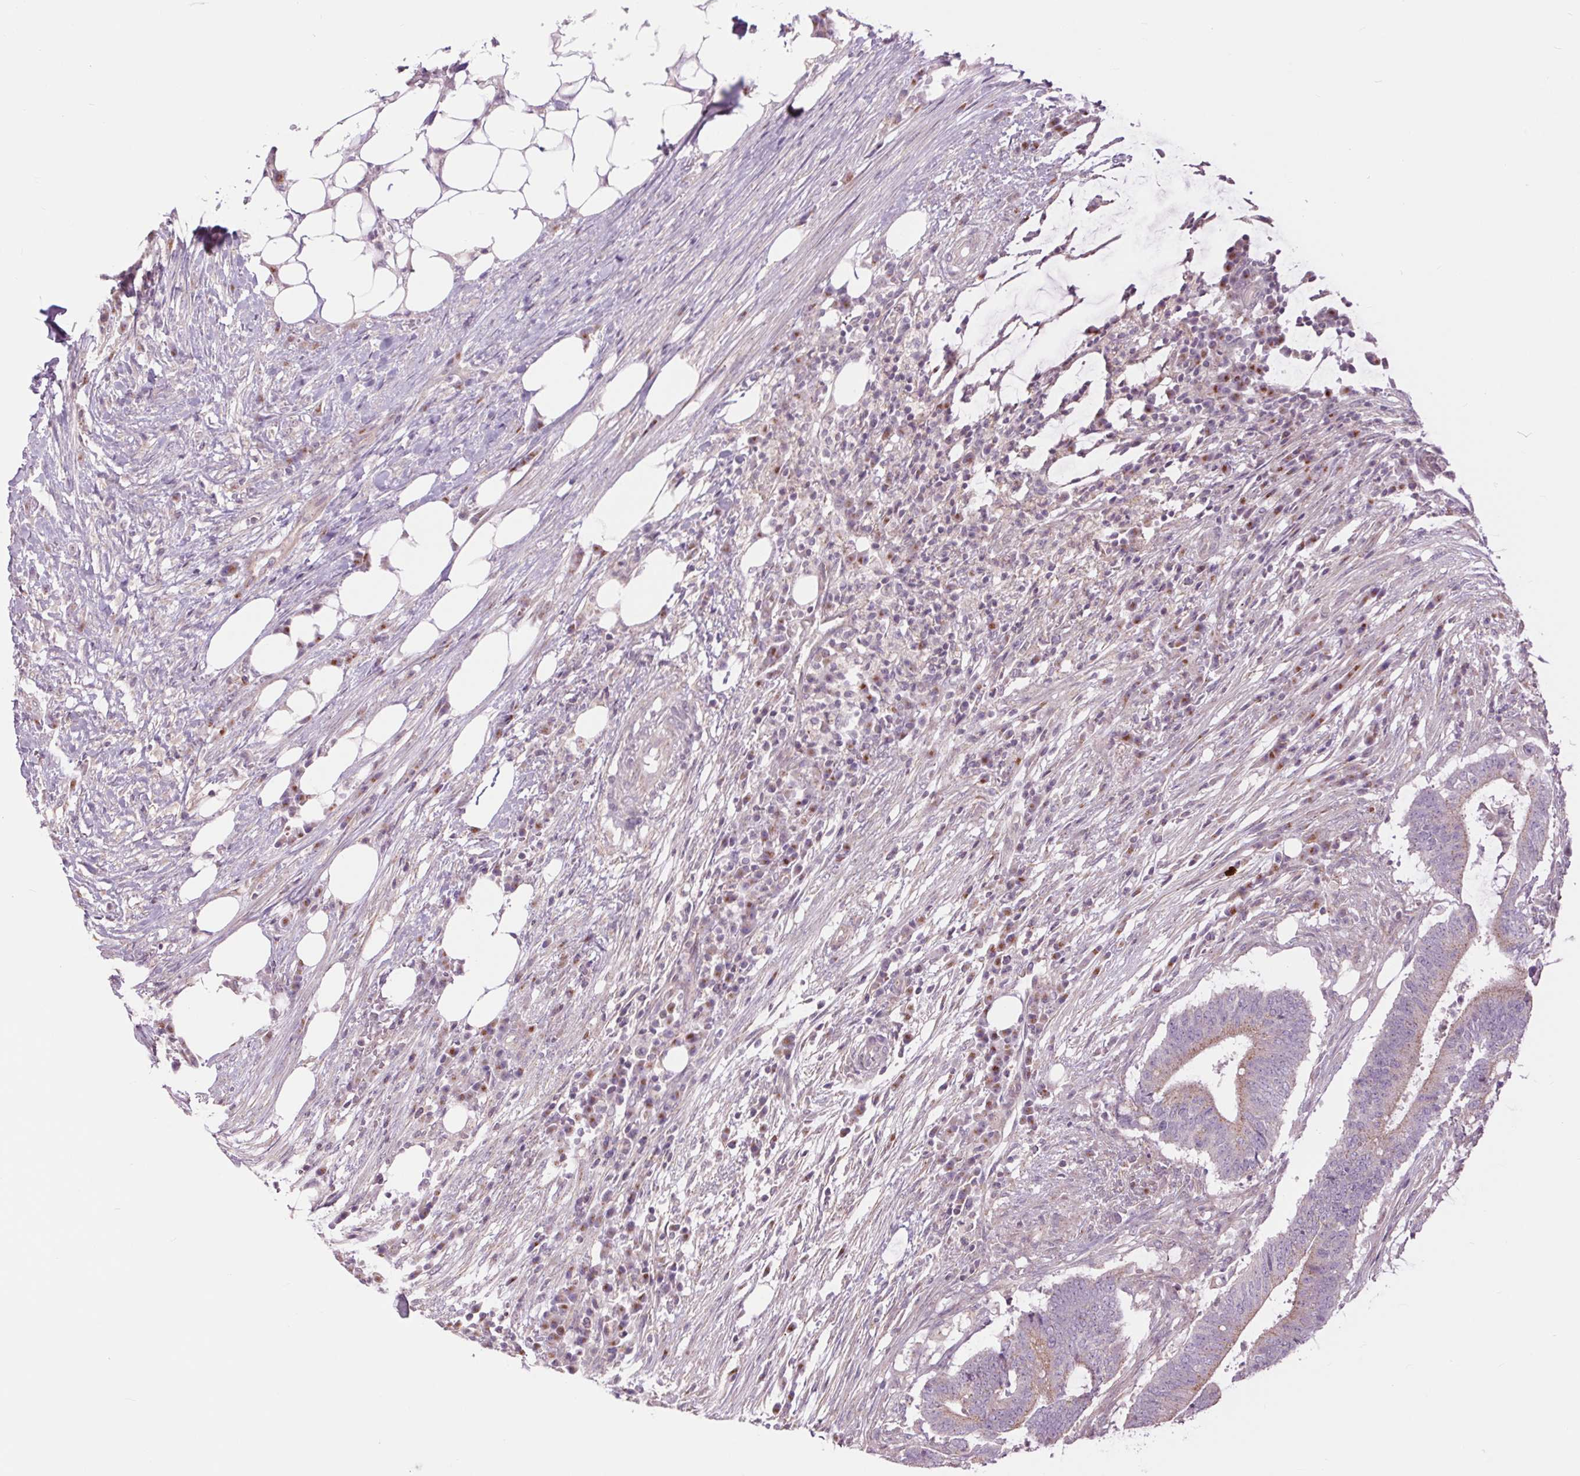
{"staining": {"intensity": "weak", "quantity": "<25%", "location": "cytoplasmic/membranous"}, "tissue": "colorectal cancer", "cell_type": "Tumor cells", "image_type": "cancer", "snomed": [{"axis": "morphology", "description": "Adenocarcinoma, NOS"}, {"axis": "topography", "description": "Colon"}], "caption": "High magnification brightfield microscopy of colorectal cancer (adenocarcinoma) stained with DAB (3,3'-diaminobenzidine) (brown) and counterstained with hematoxylin (blue): tumor cells show no significant expression.", "gene": "CTNNA3", "patient": {"sex": "female", "age": 43}}